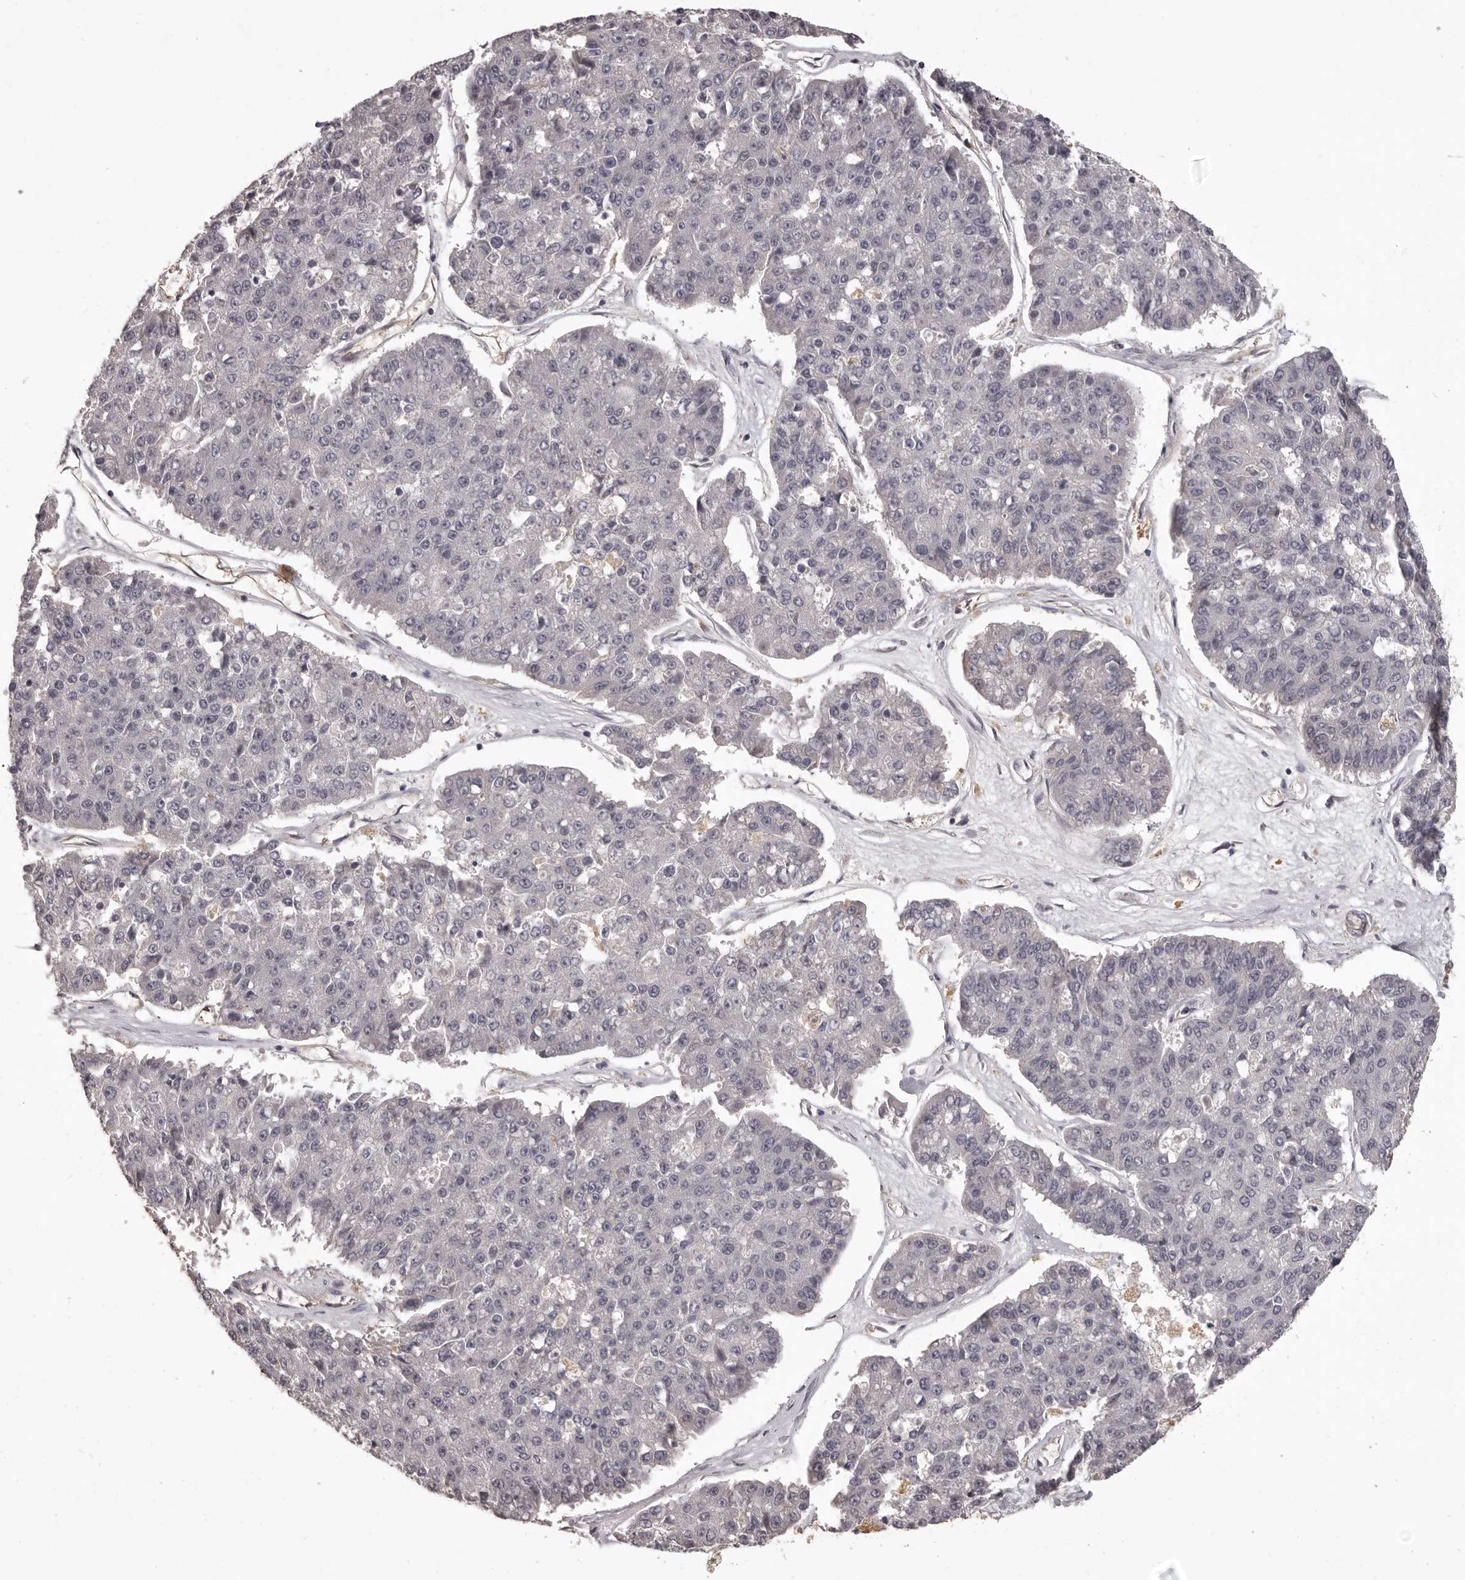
{"staining": {"intensity": "negative", "quantity": "none", "location": "none"}, "tissue": "pancreatic cancer", "cell_type": "Tumor cells", "image_type": "cancer", "snomed": [{"axis": "morphology", "description": "Adenocarcinoma, NOS"}, {"axis": "topography", "description": "Pancreas"}], "caption": "DAB (3,3'-diaminobenzidine) immunohistochemical staining of human pancreatic adenocarcinoma displays no significant expression in tumor cells.", "gene": "GPR78", "patient": {"sex": "male", "age": 50}}